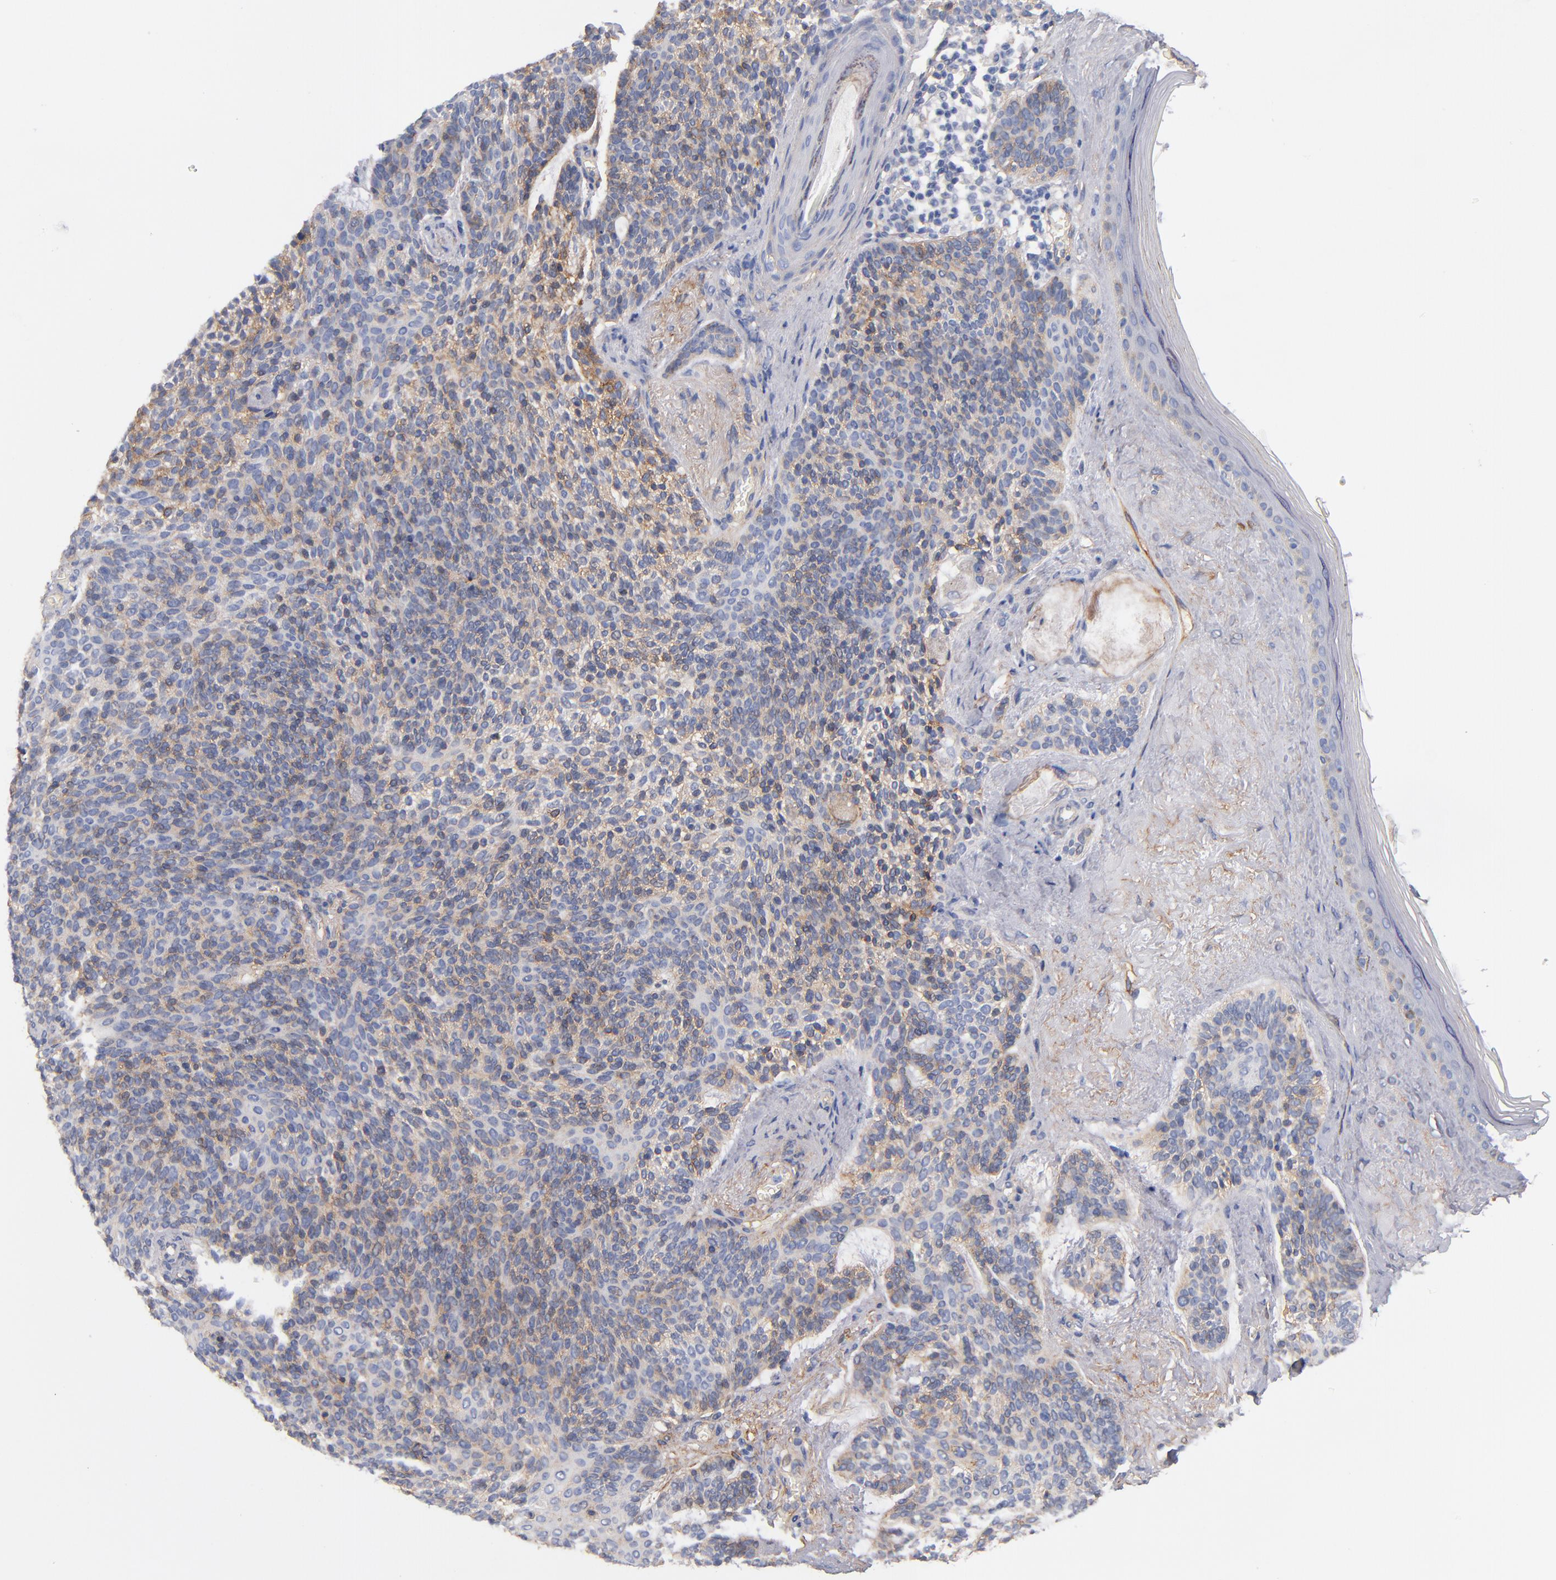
{"staining": {"intensity": "weak", "quantity": "<25%", "location": "cytoplasmic/membranous"}, "tissue": "skin cancer", "cell_type": "Tumor cells", "image_type": "cancer", "snomed": [{"axis": "morphology", "description": "Normal tissue, NOS"}, {"axis": "morphology", "description": "Basal cell carcinoma"}, {"axis": "topography", "description": "Skin"}], "caption": "DAB (3,3'-diaminobenzidine) immunohistochemical staining of human skin basal cell carcinoma shows no significant expression in tumor cells.", "gene": "PLSCR4", "patient": {"sex": "female", "age": 70}}